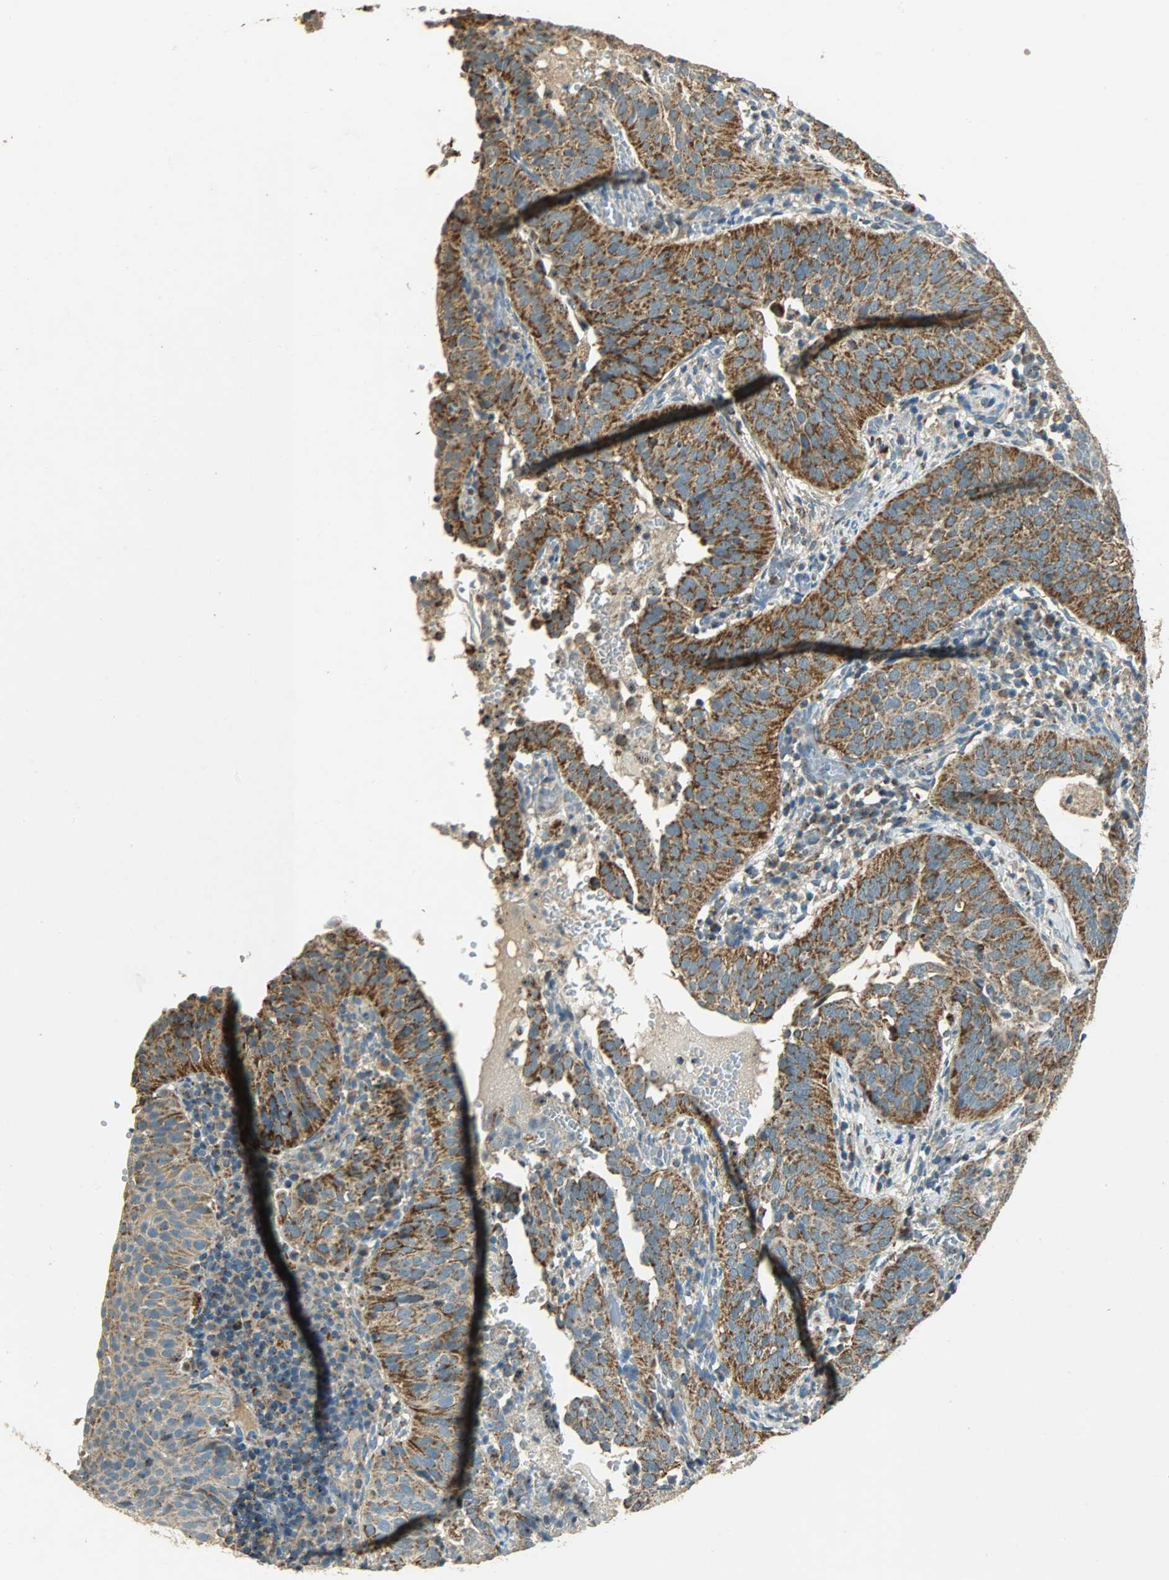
{"staining": {"intensity": "strong", "quantity": ">75%", "location": "cytoplasmic/membranous"}, "tissue": "cervical cancer", "cell_type": "Tumor cells", "image_type": "cancer", "snomed": [{"axis": "morphology", "description": "Squamous cell carcinoma, NOS"}, {"axis": "topography", "description": "Cervix"}], "caption": "Human cervical cancer stained with a protein marker reveals strong staining in tumor cells.", "gene": "HDHD5", "patient": {"sex": "female", "age": 39}}